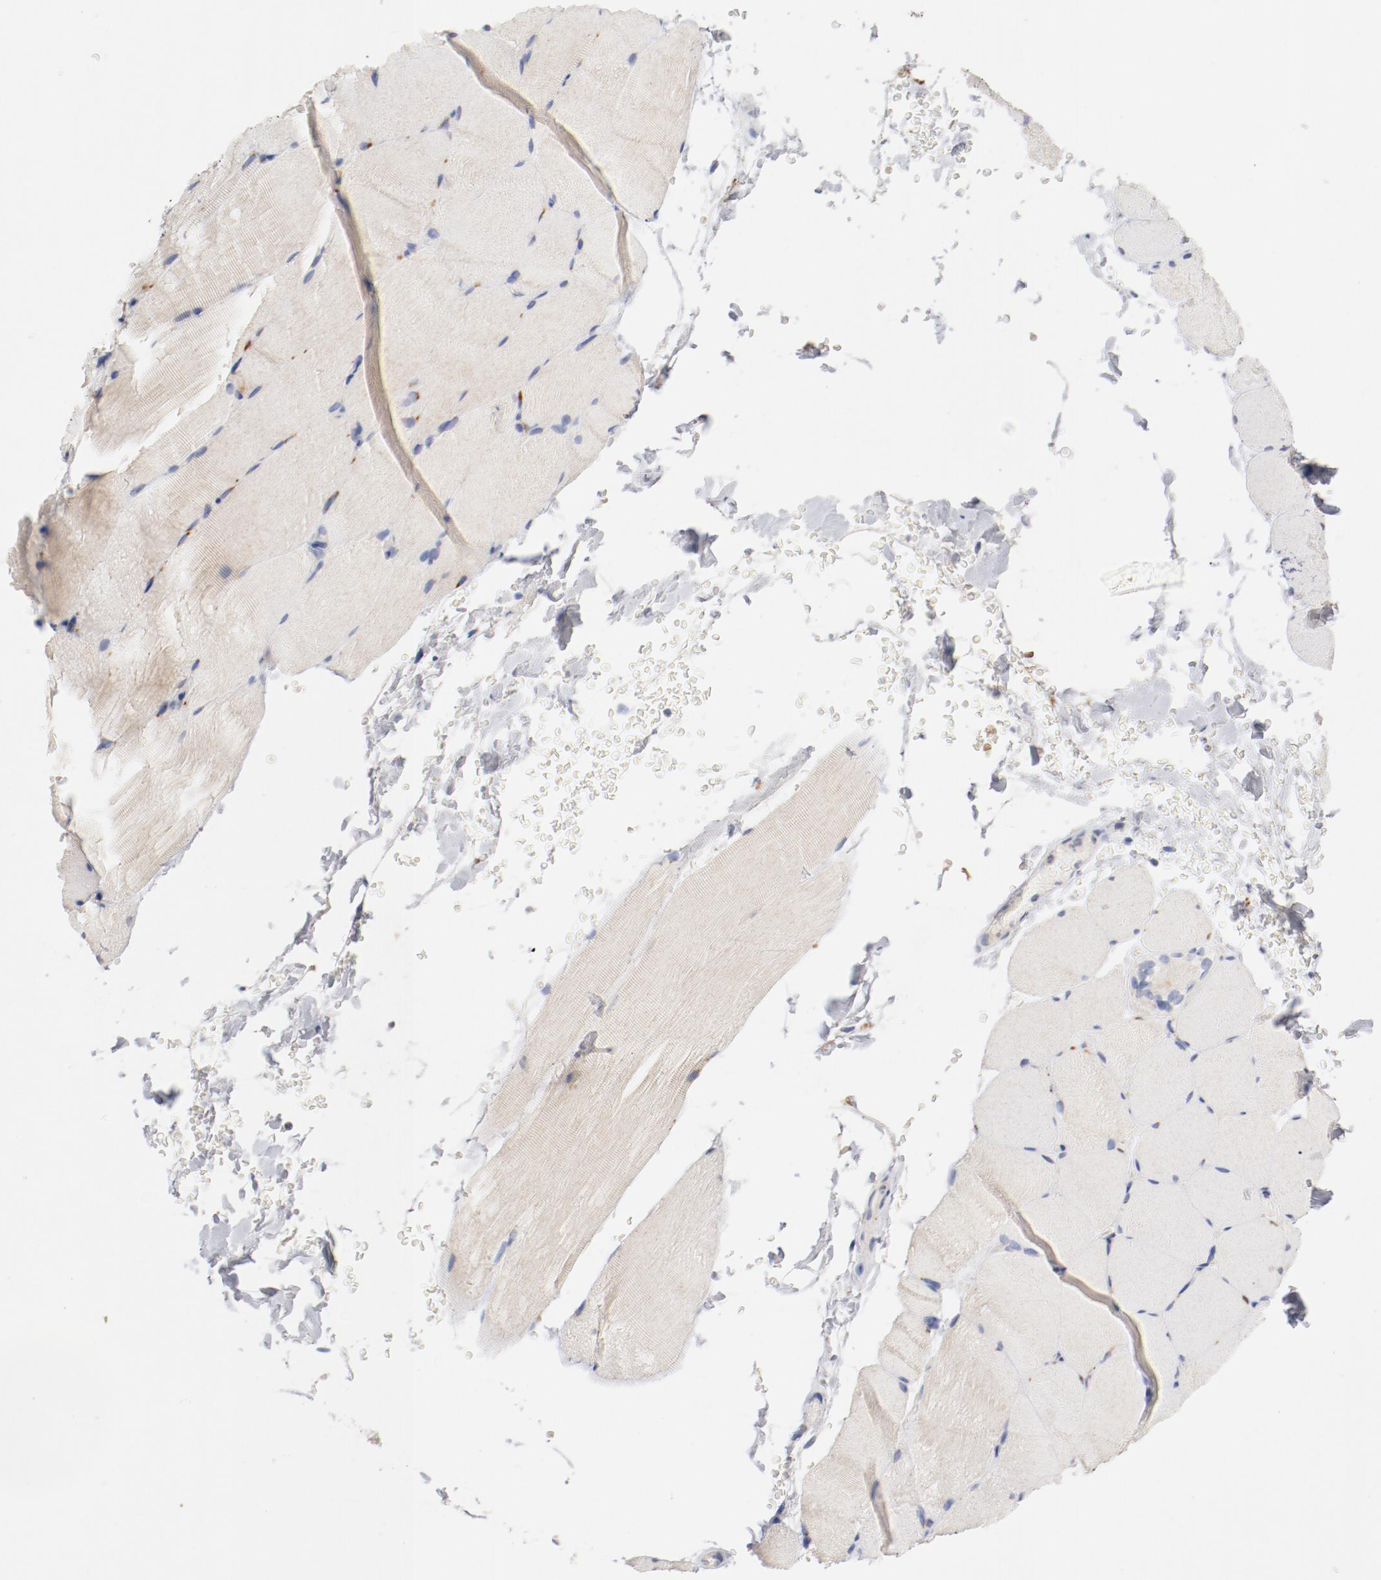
{"staining": {"intensity": "weak", "quantity": "<25%", "location": "cytoplasmic/membranous"}, "tissue": "skeletal muscle", "cell_type": "Myocytes", "image_type": "normal", "snomed": [{"axis": "morphology", "description": "Normal tissue, NOS"}, {"axis": "topography", "description": "Skeletal muscle"}, {"axis": "topography", "description": "Parathyroid gland"}], "caption": "The micrograph shows no staining of myocytes in benign skeletal muscle. (DAB IHC with hematoxylin counter stain).", "gene": "BIRC5", "patient": {"sex": "female", "age": 37}}